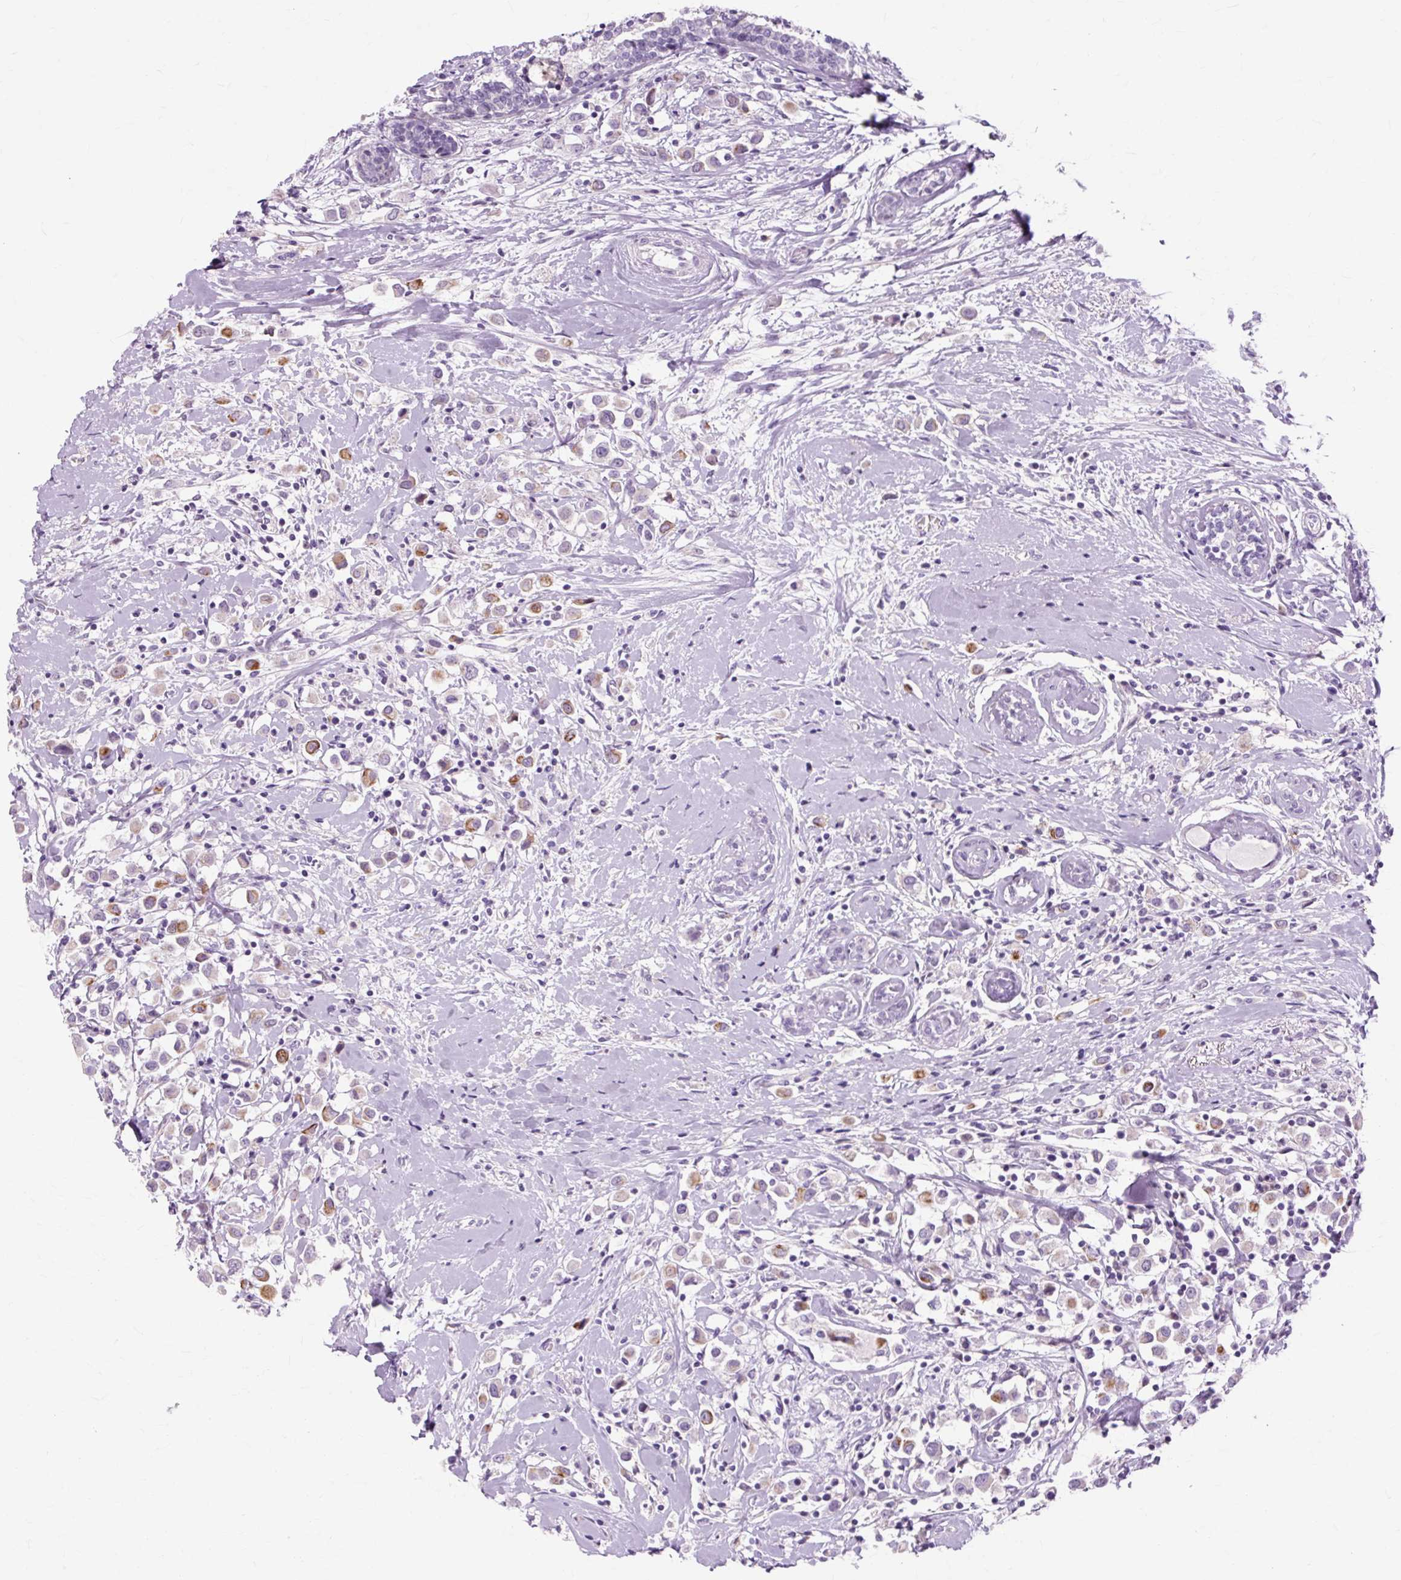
{"staining": {"intensity": "moderate", "quantity": "25%-75%", "location": "cytoplasmic/membranous"}, "tissue": "breast cancer", "cell_type": "Tumor cells", "image_type": "cancer", "snomed": [{"axis": "morphology", "description": "Duct carcinoma"}, {"axis": "topography", "description": "Breast"}], "caption": "There is medium levels of moderate cytoplasmic/membranous positivity in tumor cells of breast cancer, as demonstrated by immunohistochemical staining (brown color).", "gene": "IRX2", "patient": {"sex": "female", "age": 87}}